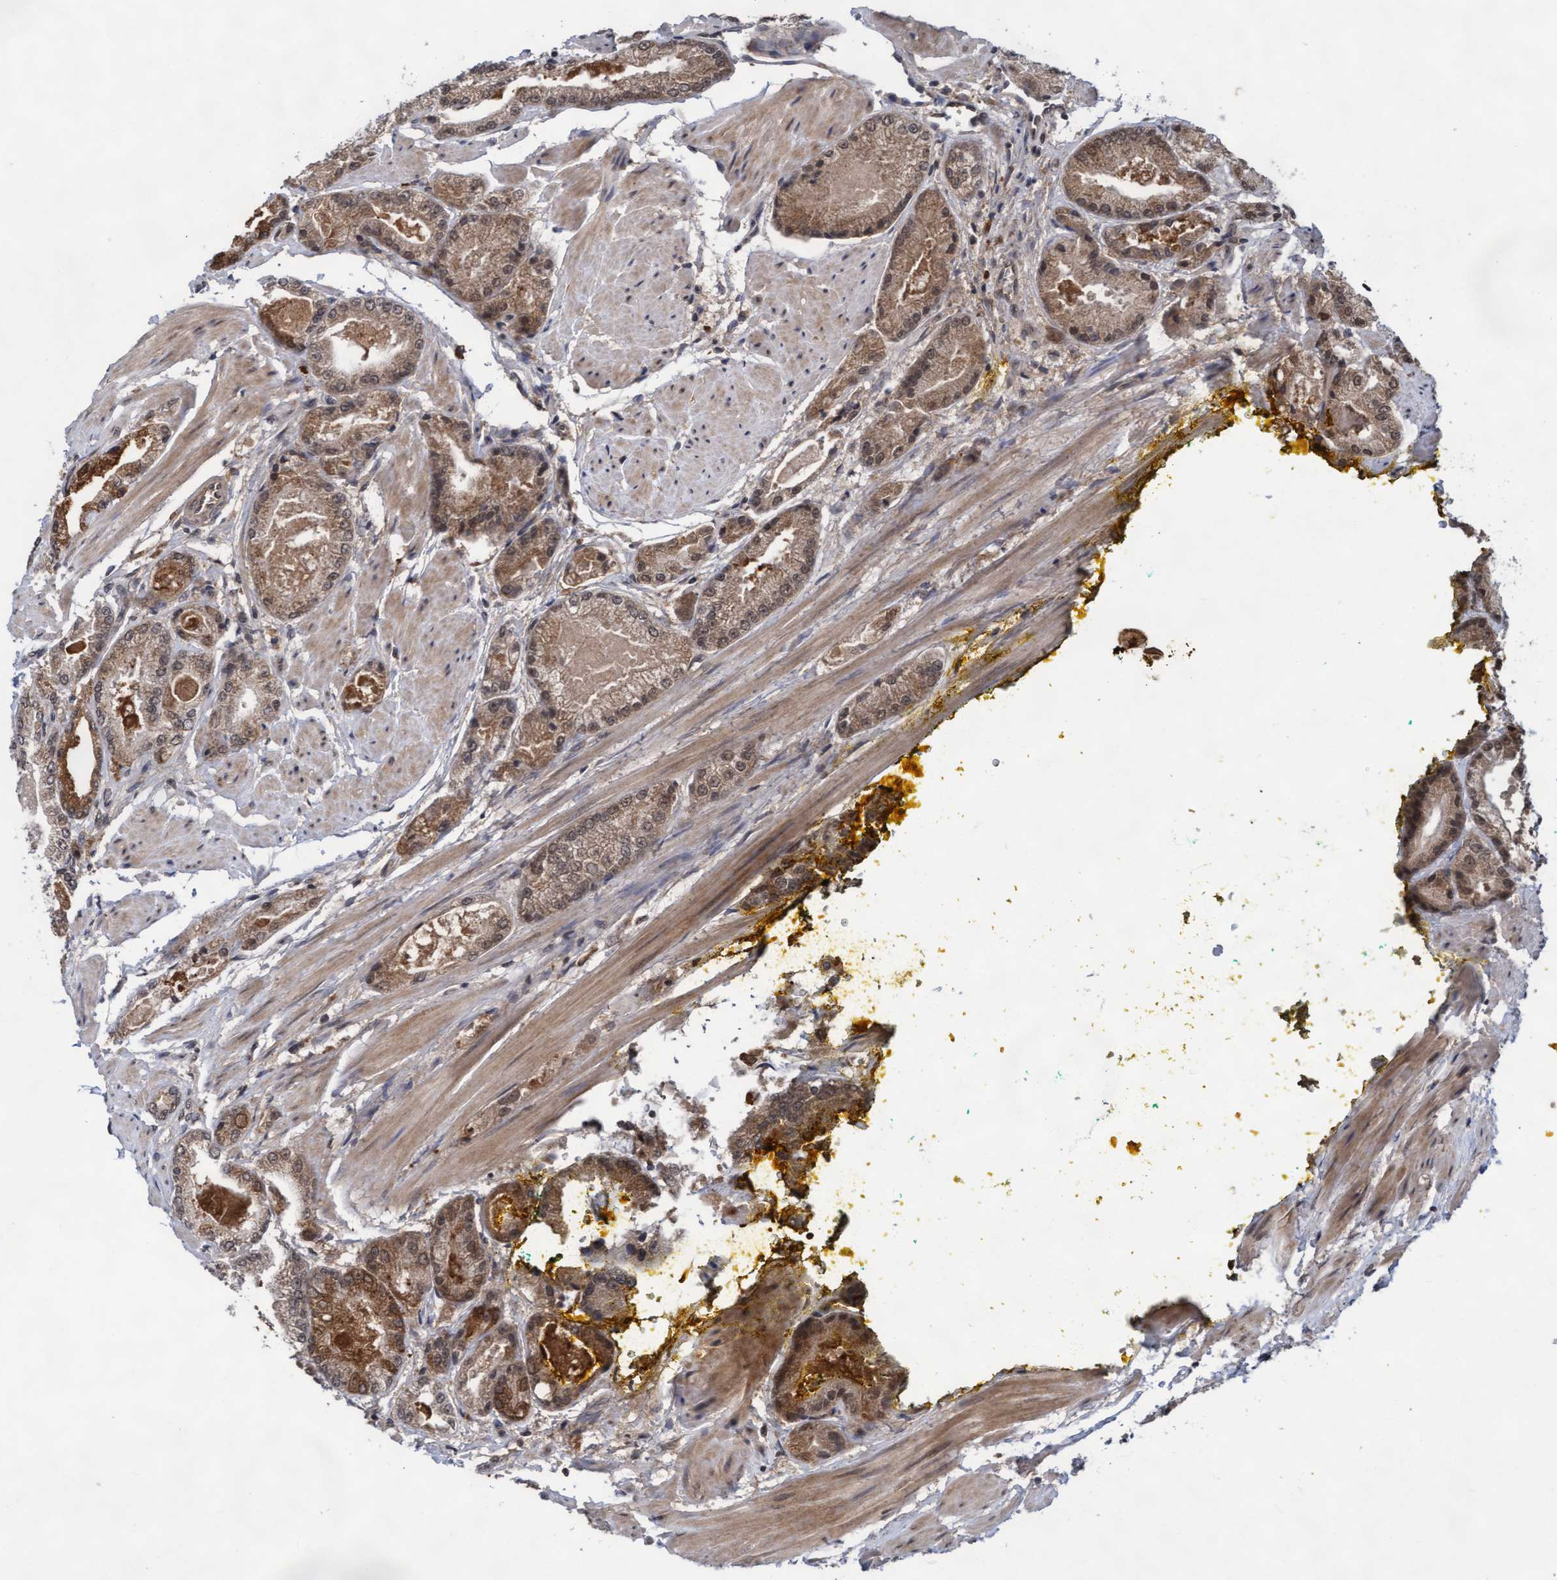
{"staining": {"intensity": "moderate", "quantity": ">75%", "location": "cytoplasmic/membranous,nuclear"}, "tissue": "prostate cancer", "cell_type": "Tumor cells", "image_type": "cancer", "snomed": [{"axis": "morphology", "description": "Adenocarcinoma, High grade"}, {"axis": "topography", "description": "Prostate"}], "caption": "Human prostate high-grade adenocarcinoma stained for a protein (brown) displays moderate cytoplasmic/membranous and nuclear positive positivity in about >75% of tumor cells.", "gene": "WASF1", "patient": {"sex": "male", "age": 50}}